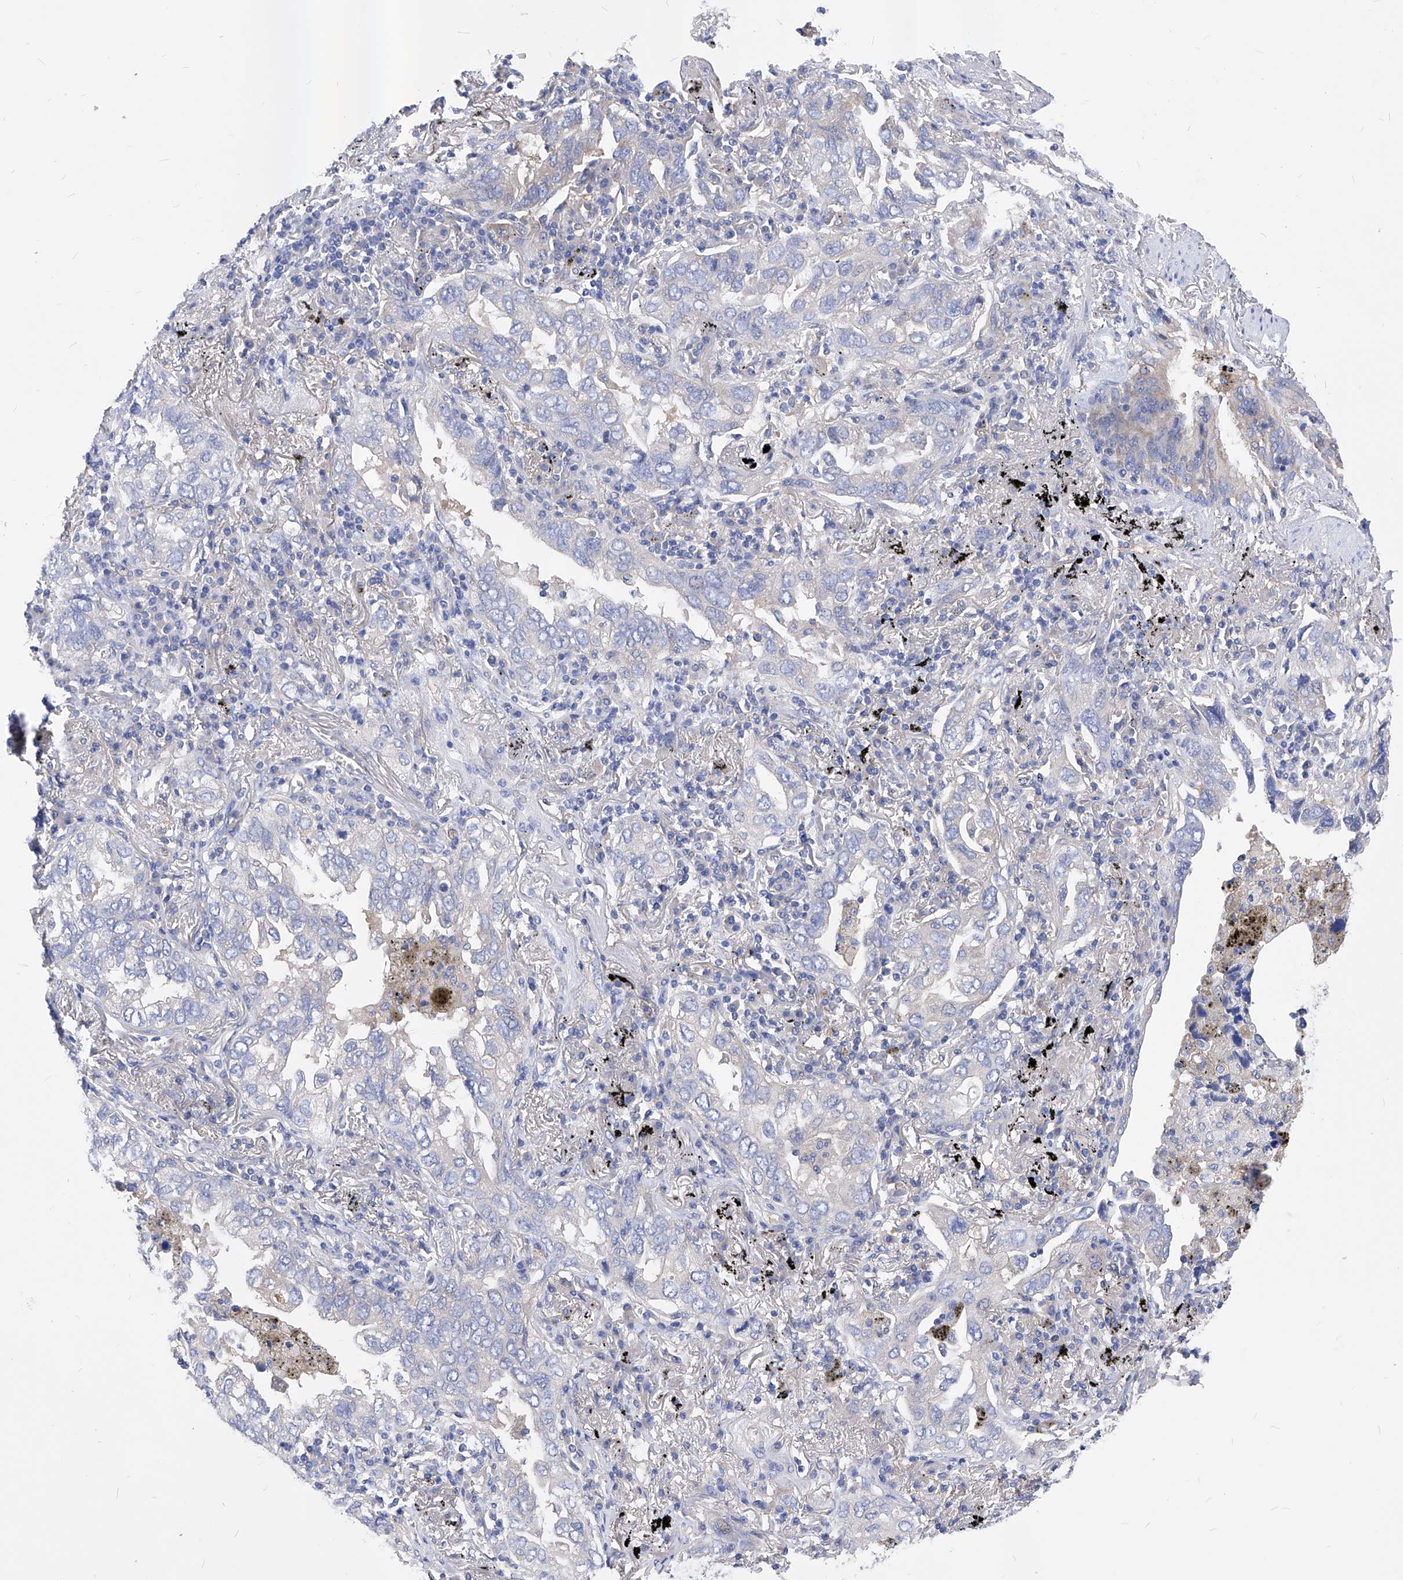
{"staining": {"intensity": "negative", "quantity": "none", "location": "none"}, "tissue": "lung cancer", "cell_type": "Tumor cells", "image_type": "cancer", "snomed": [{"axis": "morphology", "description": "Adenocarcinoma, NOS"}, {"axis": "topography", "description": "Lung"}], "caption": "The histopathology image demonstrates no significant staining in tumor cells of adenocarcinoma (lung).", "gene": "XPNPEP1", "patient": {"sex": "male", "age": 65}}